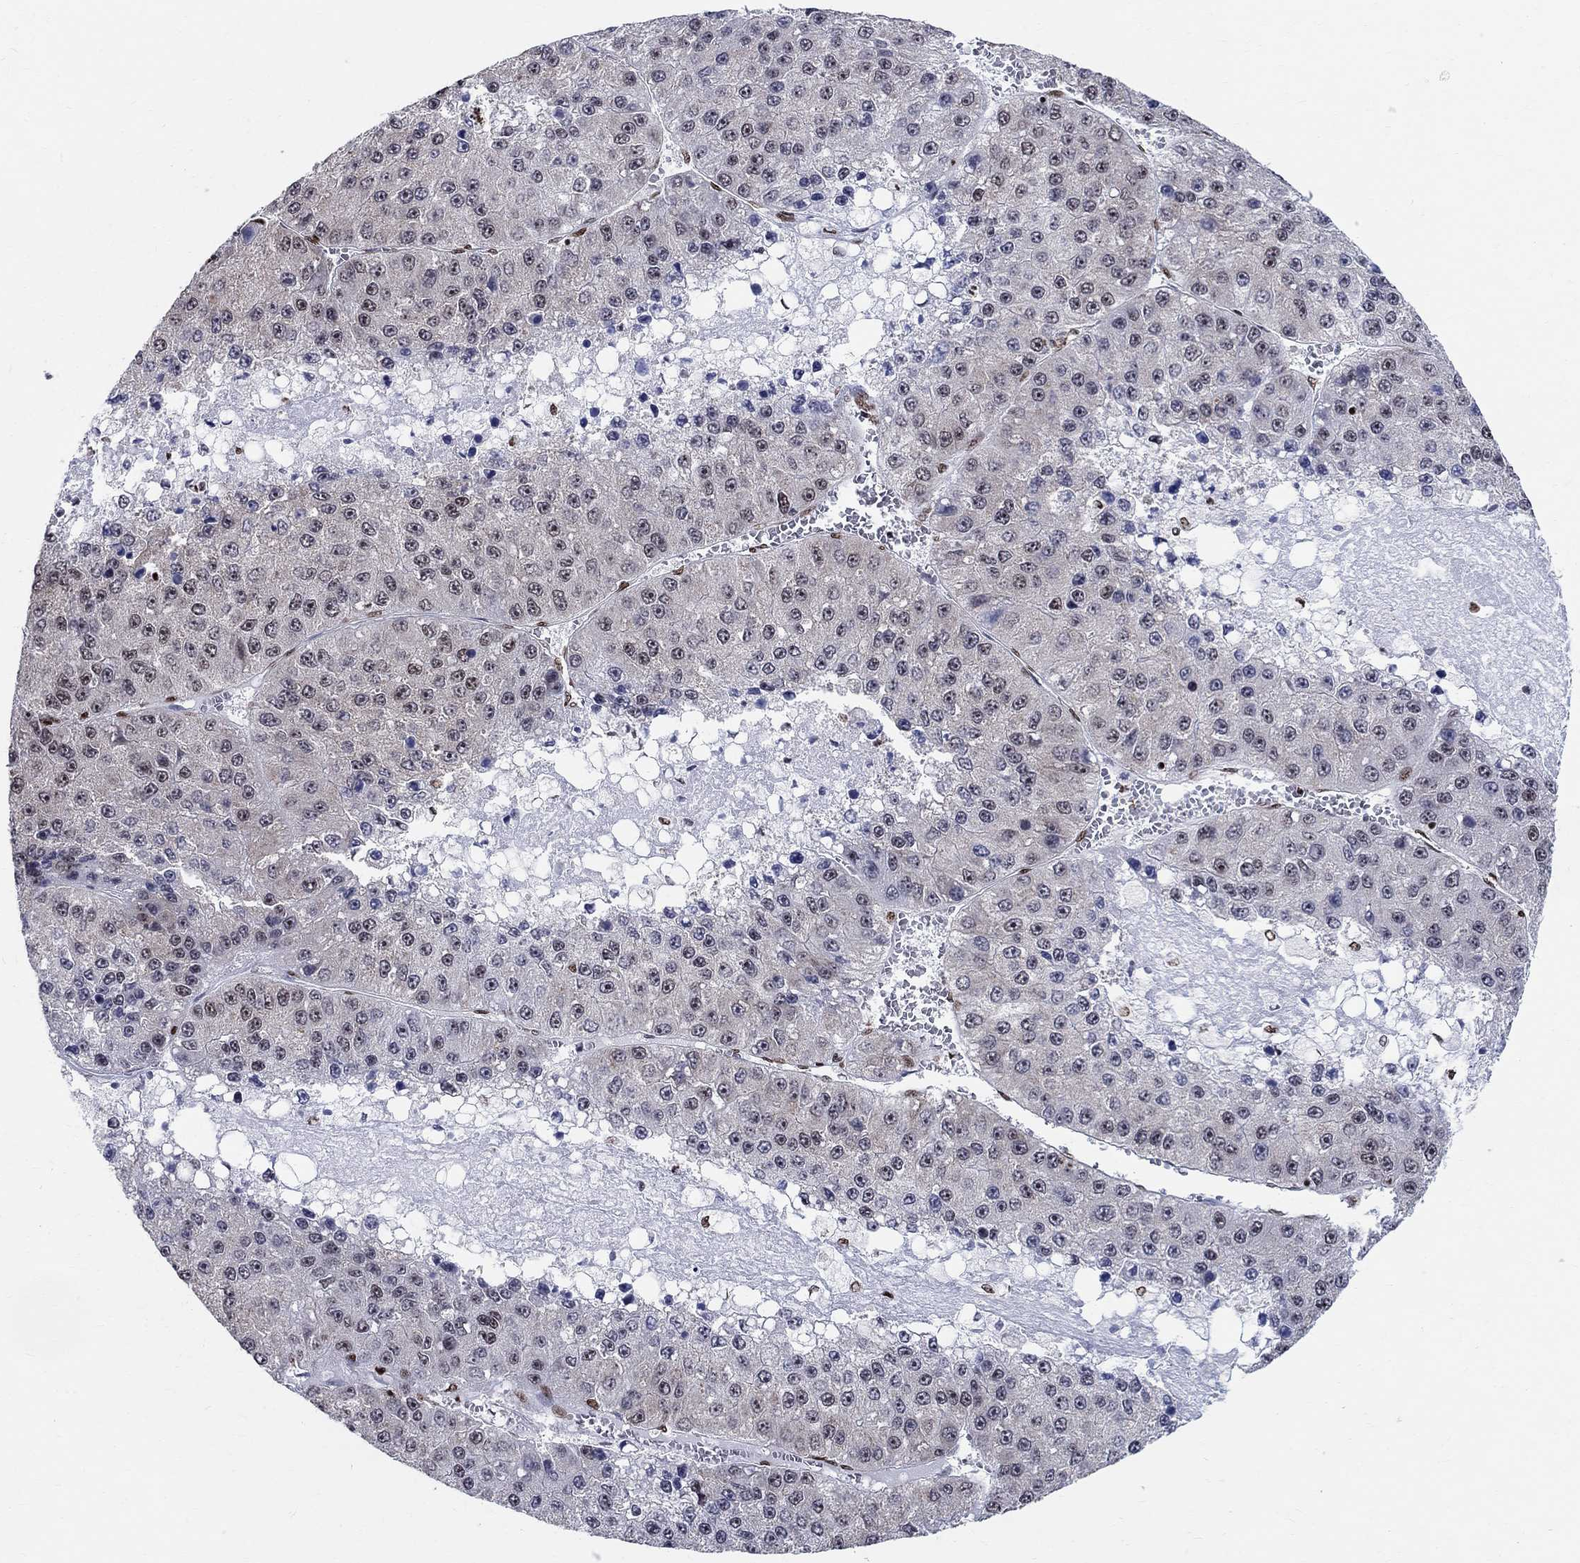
{"staining": {"intensity": "negative", "quantity": "none", "location": "none"}, "tissue": "liver cancer", "cell_type": "Tumor cells", "image_type": "cancer", "snomed": [{"axis": "morphology", "description": "Carcinoma, Hepatocellular, NOS"}, {"axis": "topography", "description": "Liver"}], "caption": "Immunohistochemistry (IHC) of human liver cancer (hepatocellular carcinoma) shows no staining in tumor cells.", "gene": "FBXO16", "patient": {"sex": "female", "age": 73}}